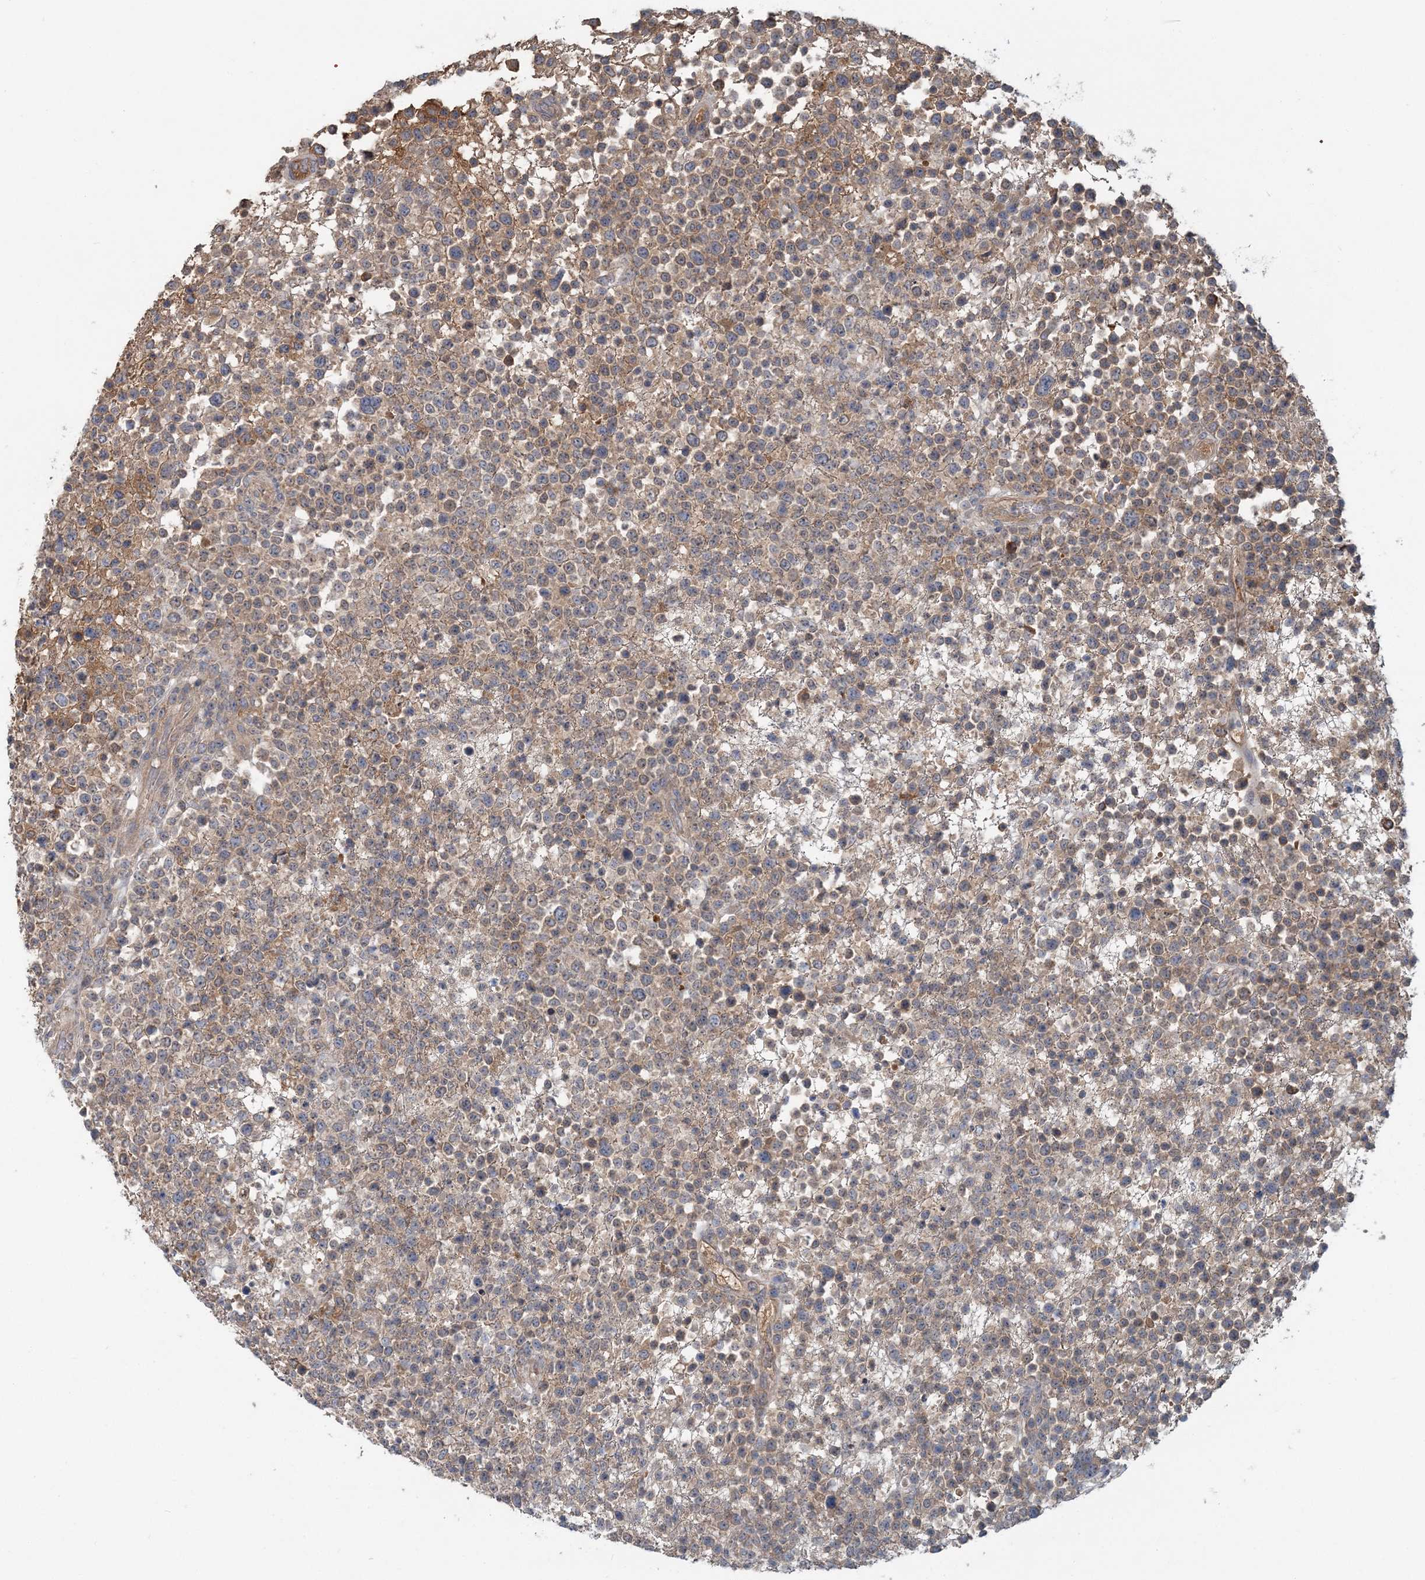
{"staining": {"intensity": "weak", "quantity": "<25%", "location": "cytoplasmic/membranous"}, "tissue": "lymphoma", "cell_type": "Tumor cells", "image_type": "cancer", "snomed": [{"axis": "morphology", "description": "Malignant lymphoma, non-Hodgkin's type, High grade"}, {"axis": "topography", "description": "Colon"}], "caption": "Malignant lymphoma, non-Hodgkin's type (high-grade) stained for a protein using IHC demonstrates no expression tumor cells.", "gene": "RNF25", "patient": {"sex": "female", "age": 53}}